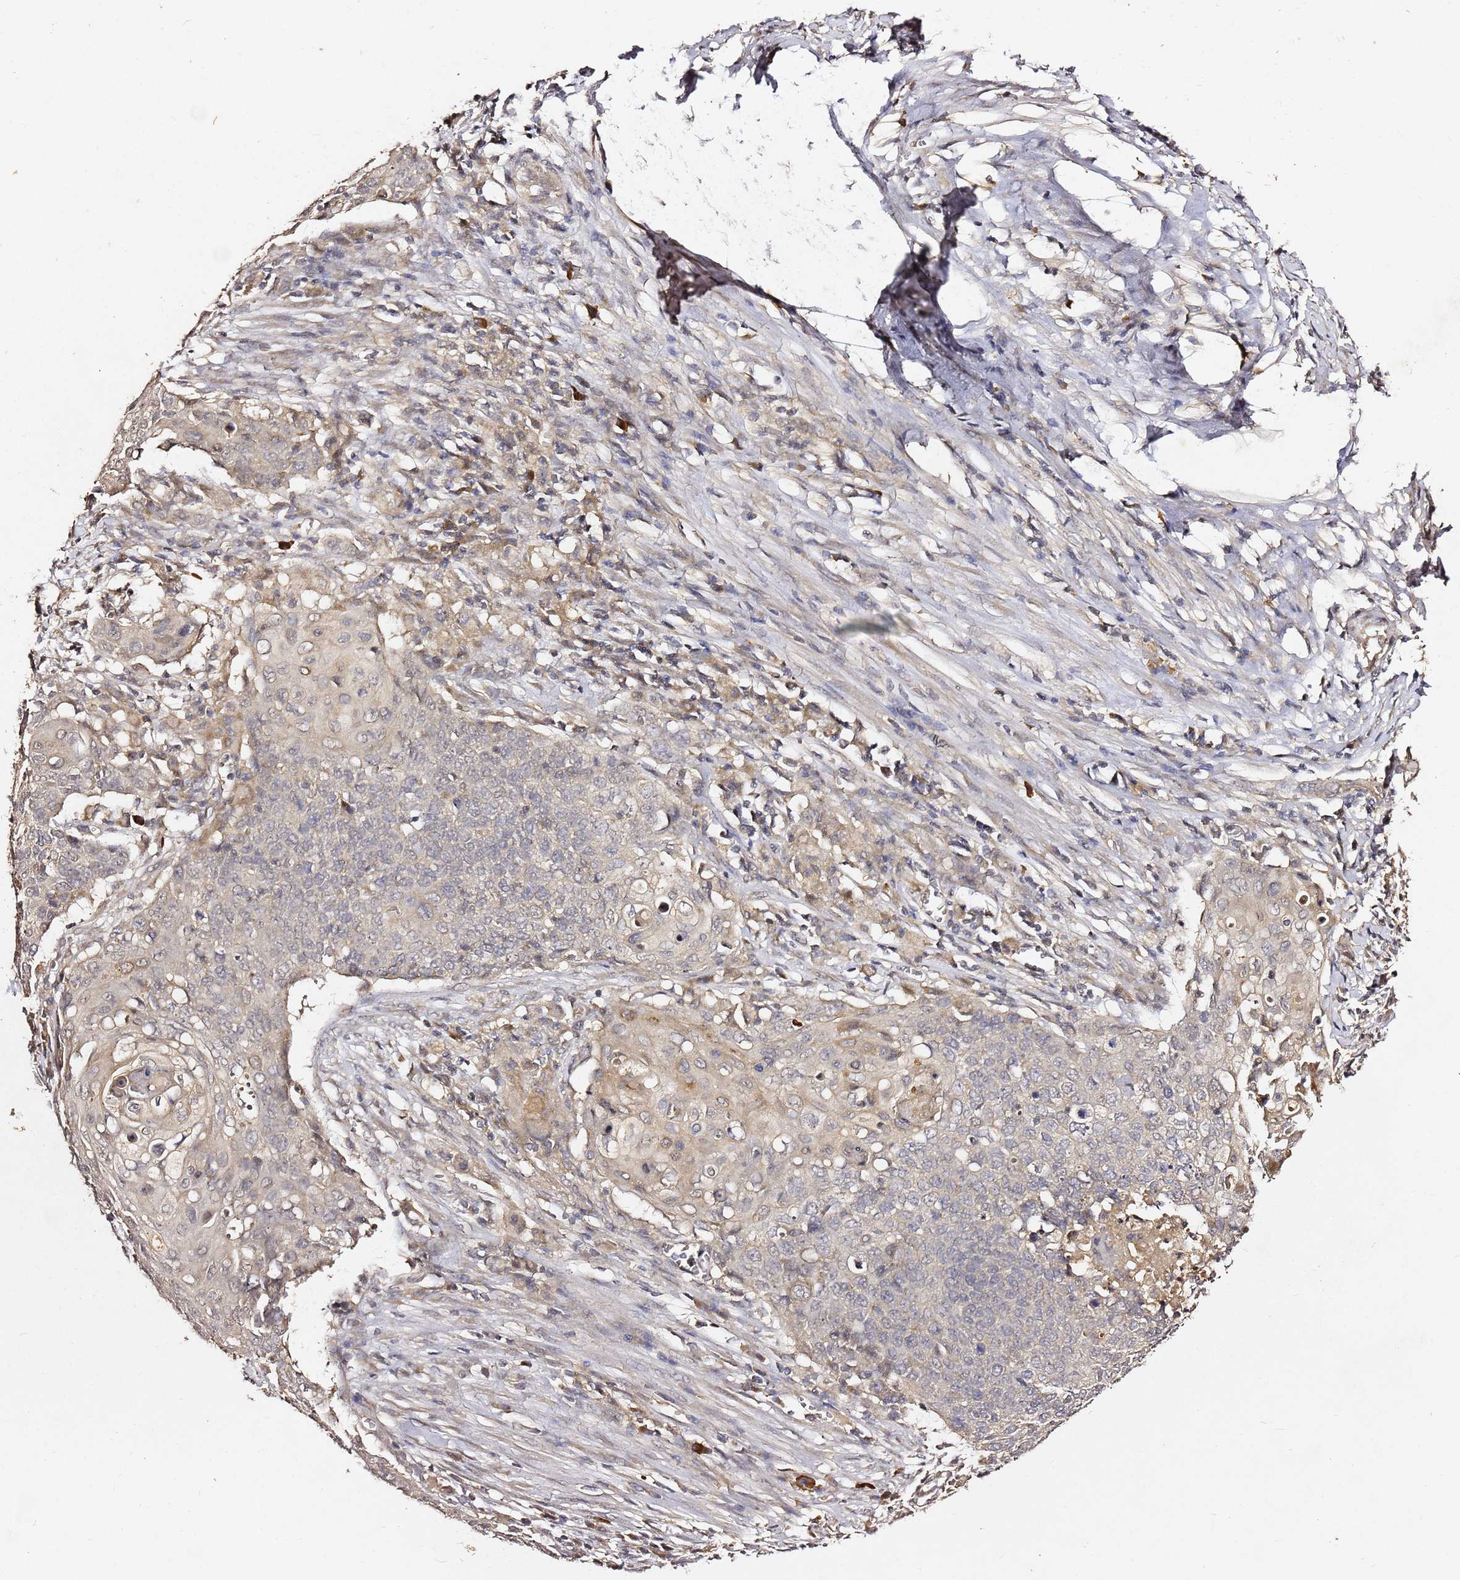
{"staining": {"intensity": "weak", "quantity": "<25%", "location": "cytoplasmic/membranous"}, "tissue": "cervical cancer", "cell_type": "Tumor cells", "image_type": "cancer", "snomed": [{"axis": "morphology", "description": "Squamous cell carcinoma, NOS"}, {"axis": "topography", "description": "Cervix"}], "caption": "There is no significant positivity in tumor cells of cervical cancer.", "gene": "C6orf136", "patient": {"sex": "female", "age": 39}}